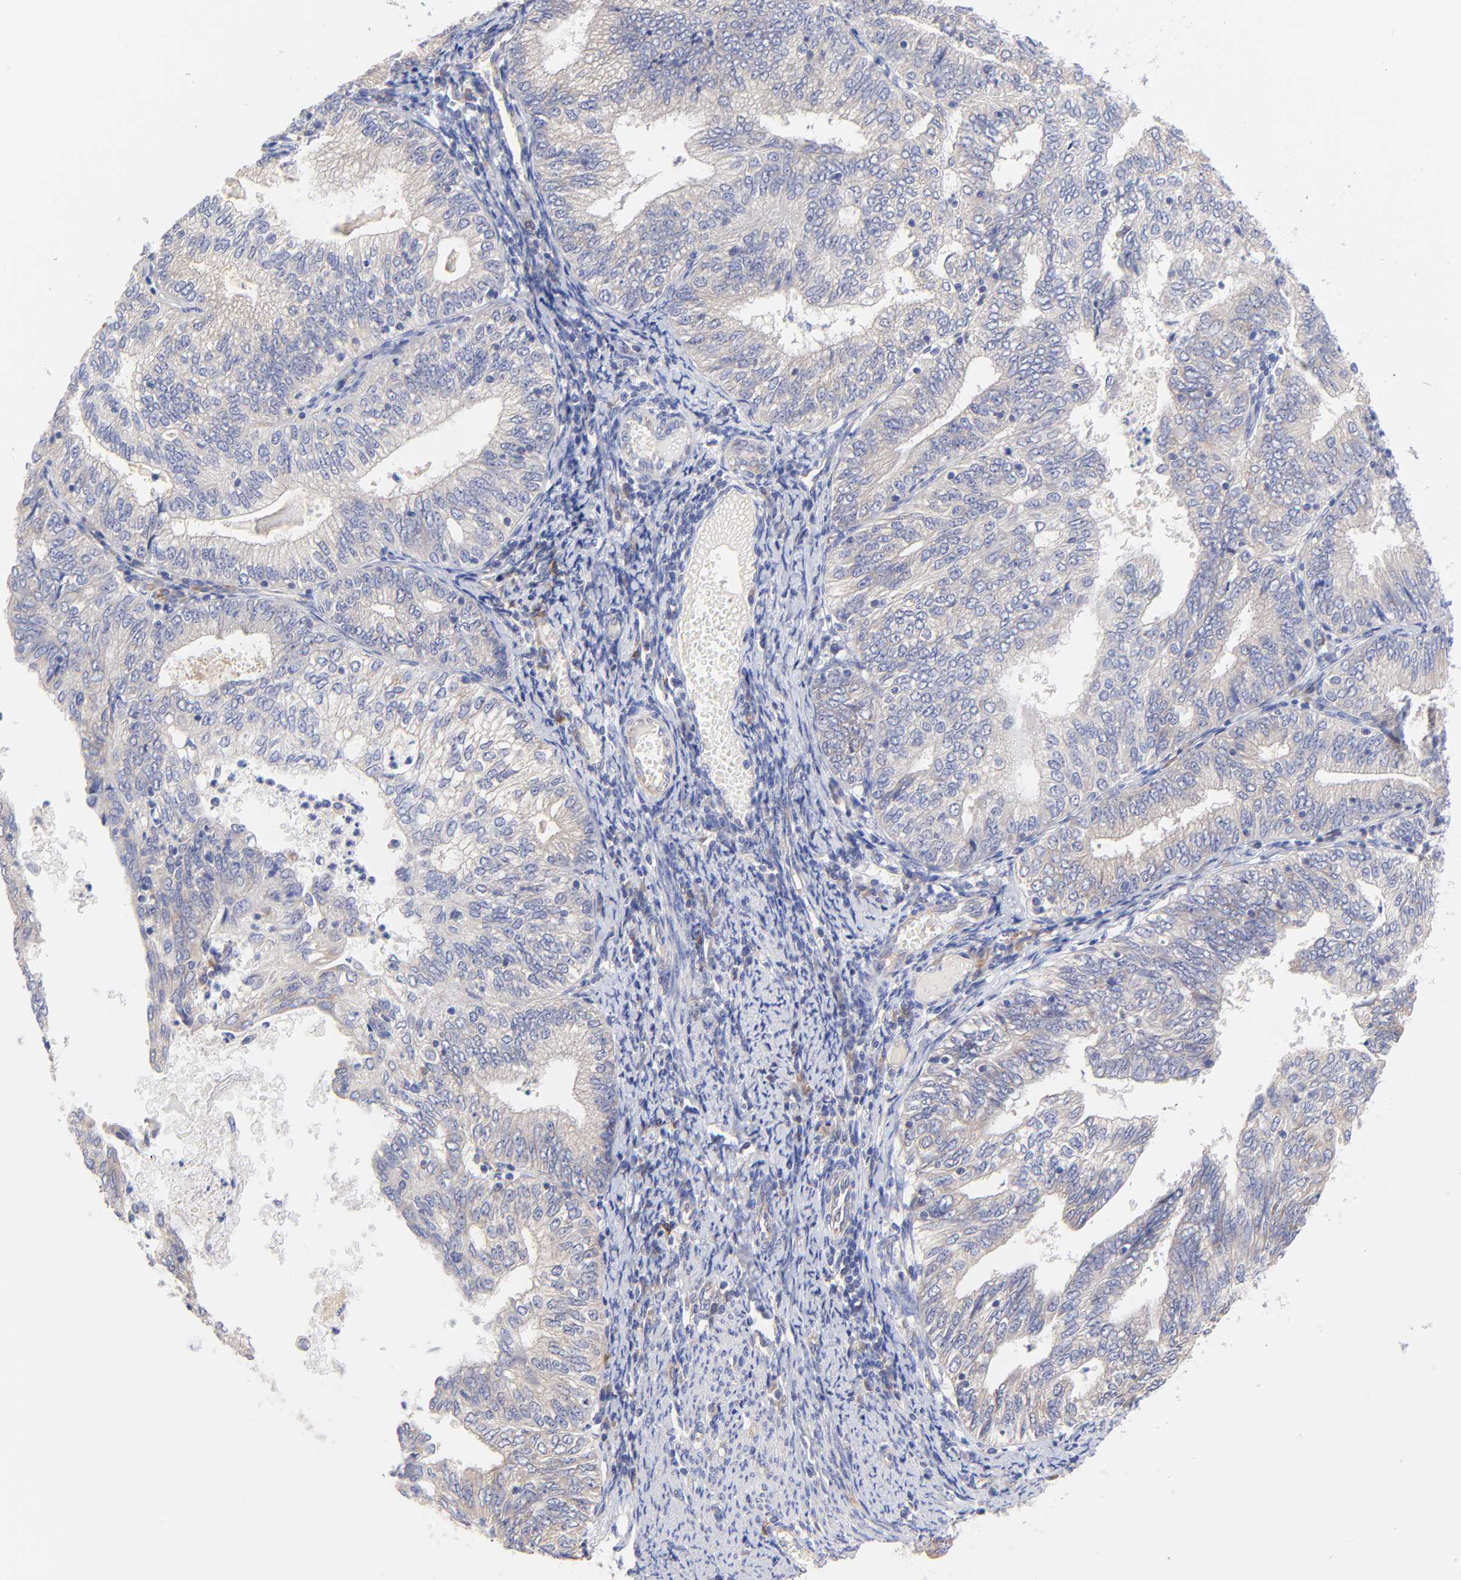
{"staining": {"intensity": "weak", "quantity": ">75%", "location": "cytoplasmic/membranous"}, "tissue": "endometrial cancer", "cell_type": "Tumor cells", "image_type": "cancer", "snomed": [{"axis": "morphology", "description": "Adenocarcinoma, NOS"}, {"axis": "topography", "description": "Endometrium"}], "caption": "Human endometrial cancer stained with a brown dye demonstrates weak cytoplasmic/membranous positive expression in about >75% of tumor cells.", "gene": "TNFRSF13C", "patient": {"sex": "female", "age": 69}}